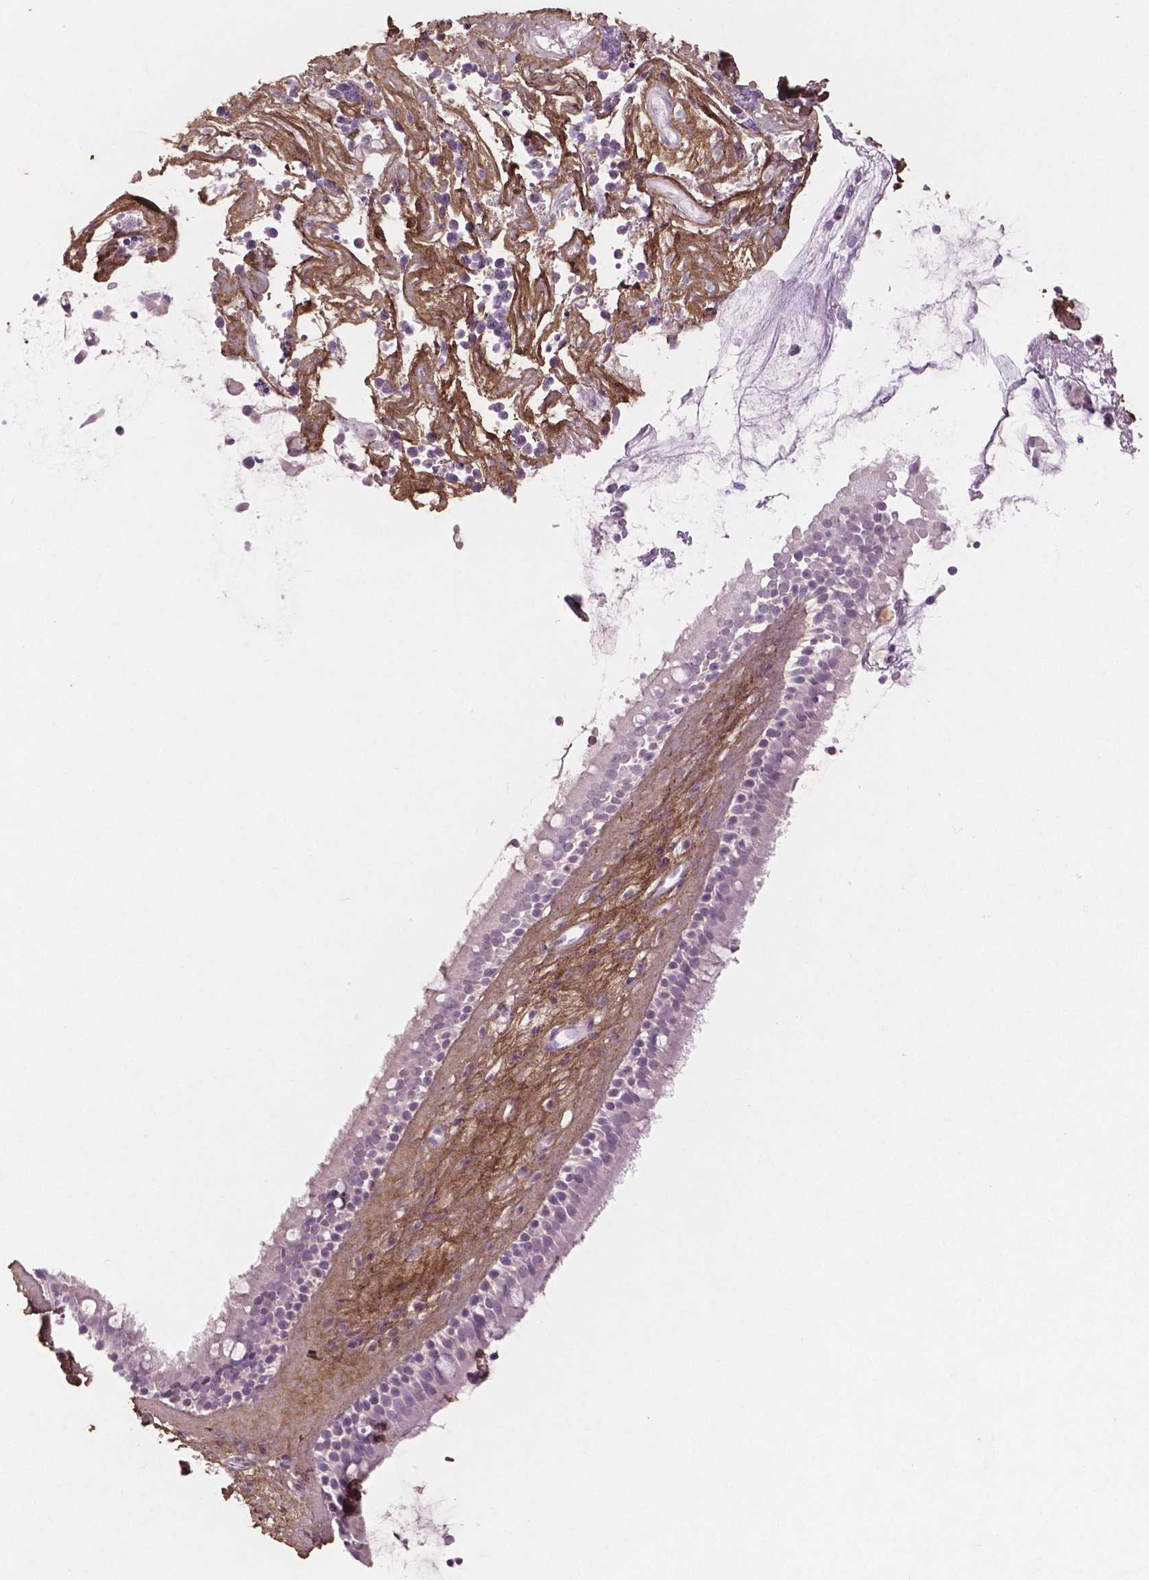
{"staining": {"intensity": "negative", "quantity": "none", "location": "none"}, "tissue": "nasopharynx", "cell_type": "Respiratory epithelial cells", "image_type": "normal", "snomed": [{"axis": "morphology", "description": "Normal tissue, NOS"}, {"axis": "topography", "description": "Nasopharynx"}], "caption": "The image reveals no staining of respiratory epithelial cells in unremarkable nasopharynx. Brightfield microscopy of immunohistochemistry stained with DAB (brown) and hematoxylin (blue), captured at high magnification.", "gene": "DLG2", "patient": {"sex": "male", "age": 68}}